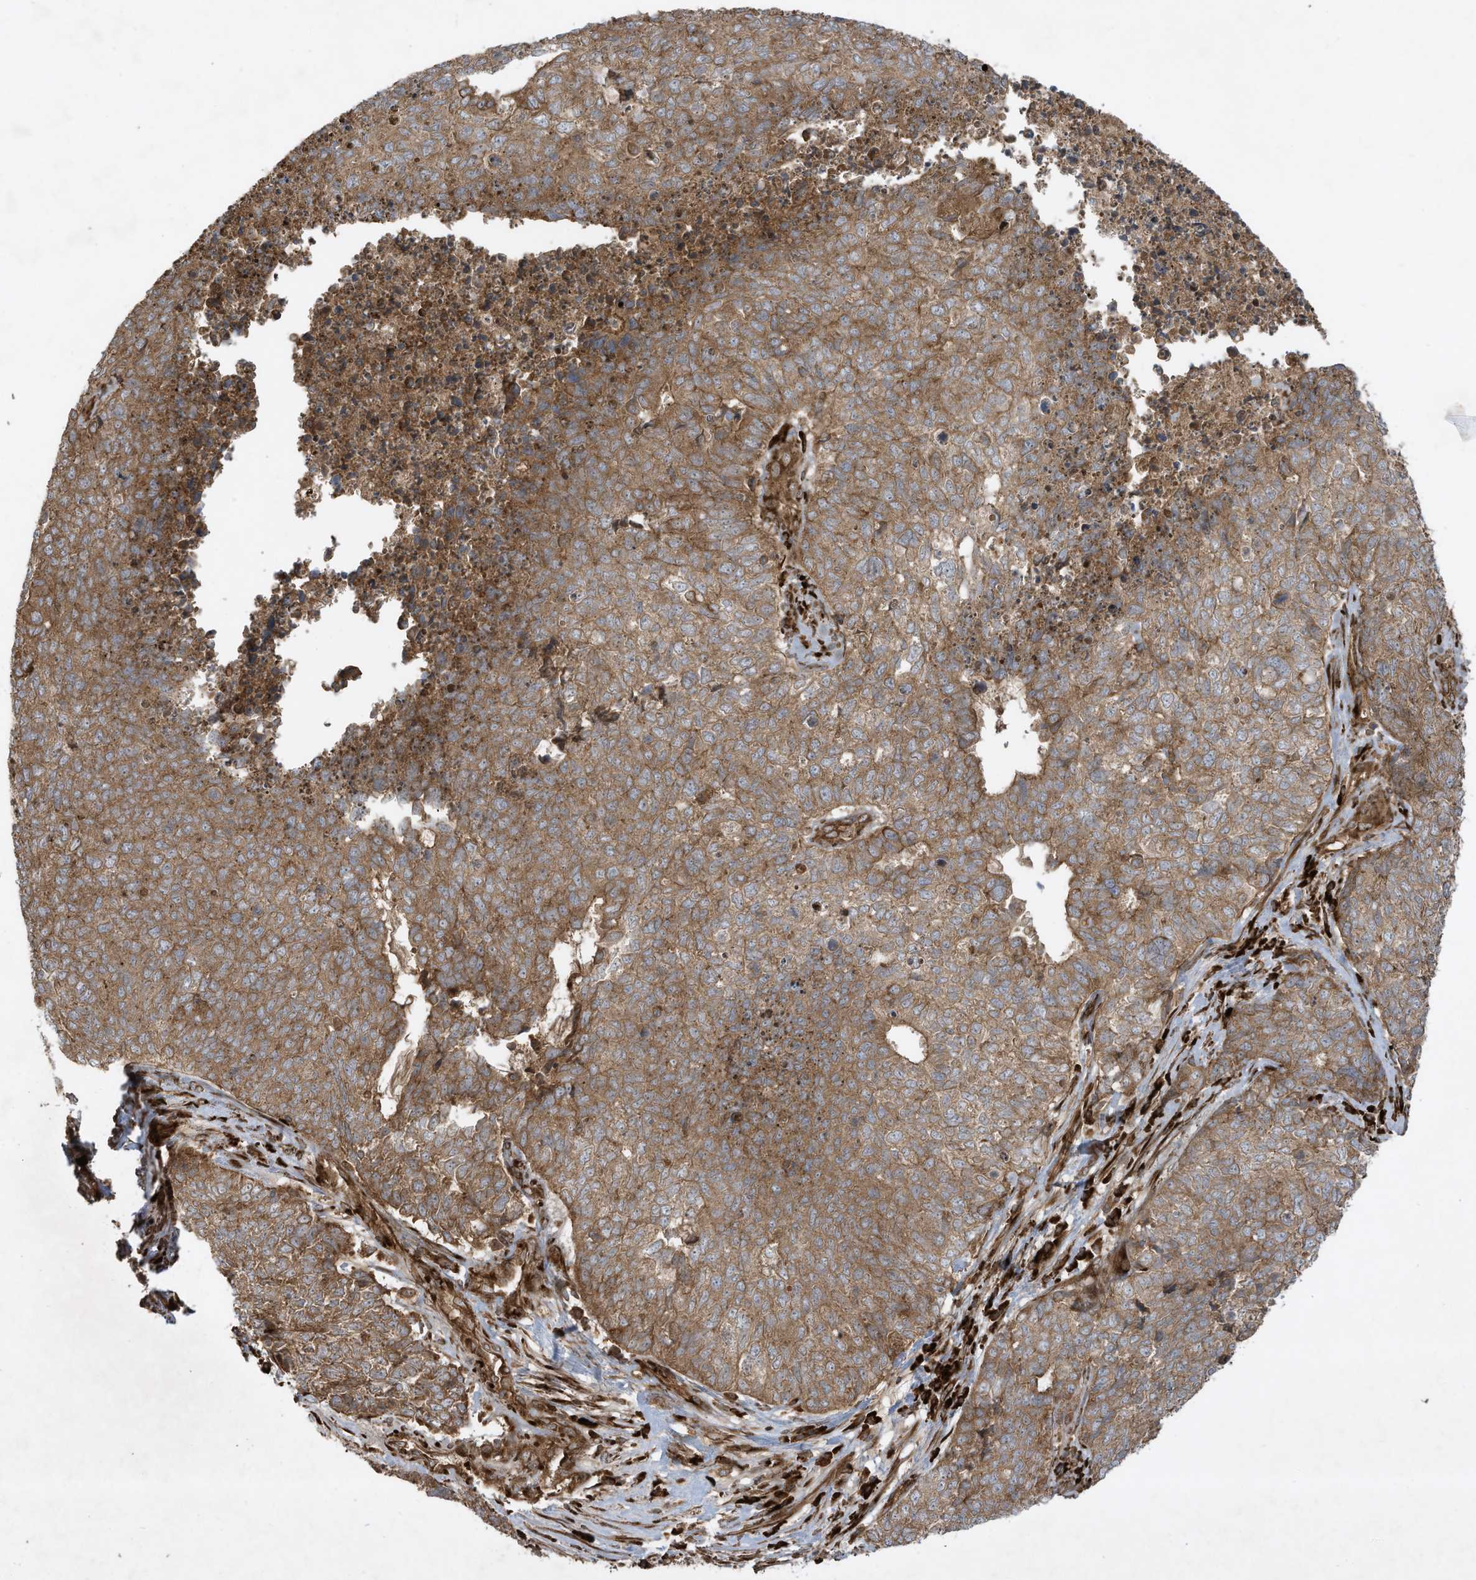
{"staining": {"intensity": "moderate", "quantity": ">75%", "location": "cytoplasmic/membranous"}, "tissue": "cervical cancer", "cell_type": "Tumor cells", "image_type": "cancer", "snomed": [{"axis": "morphology", "description": "Squamous cell carcinoma, NOS"}, {"axis": "topography", "description": "Cervix"}], "caption": "Tumor cells demonstrate moderate cytoplasmic/membranous positivity in approximately >75% of cells in cervical squamous cell carcinoma.", "gene": "DDIT4", "patient": {"sex": "female", "age": 63}}